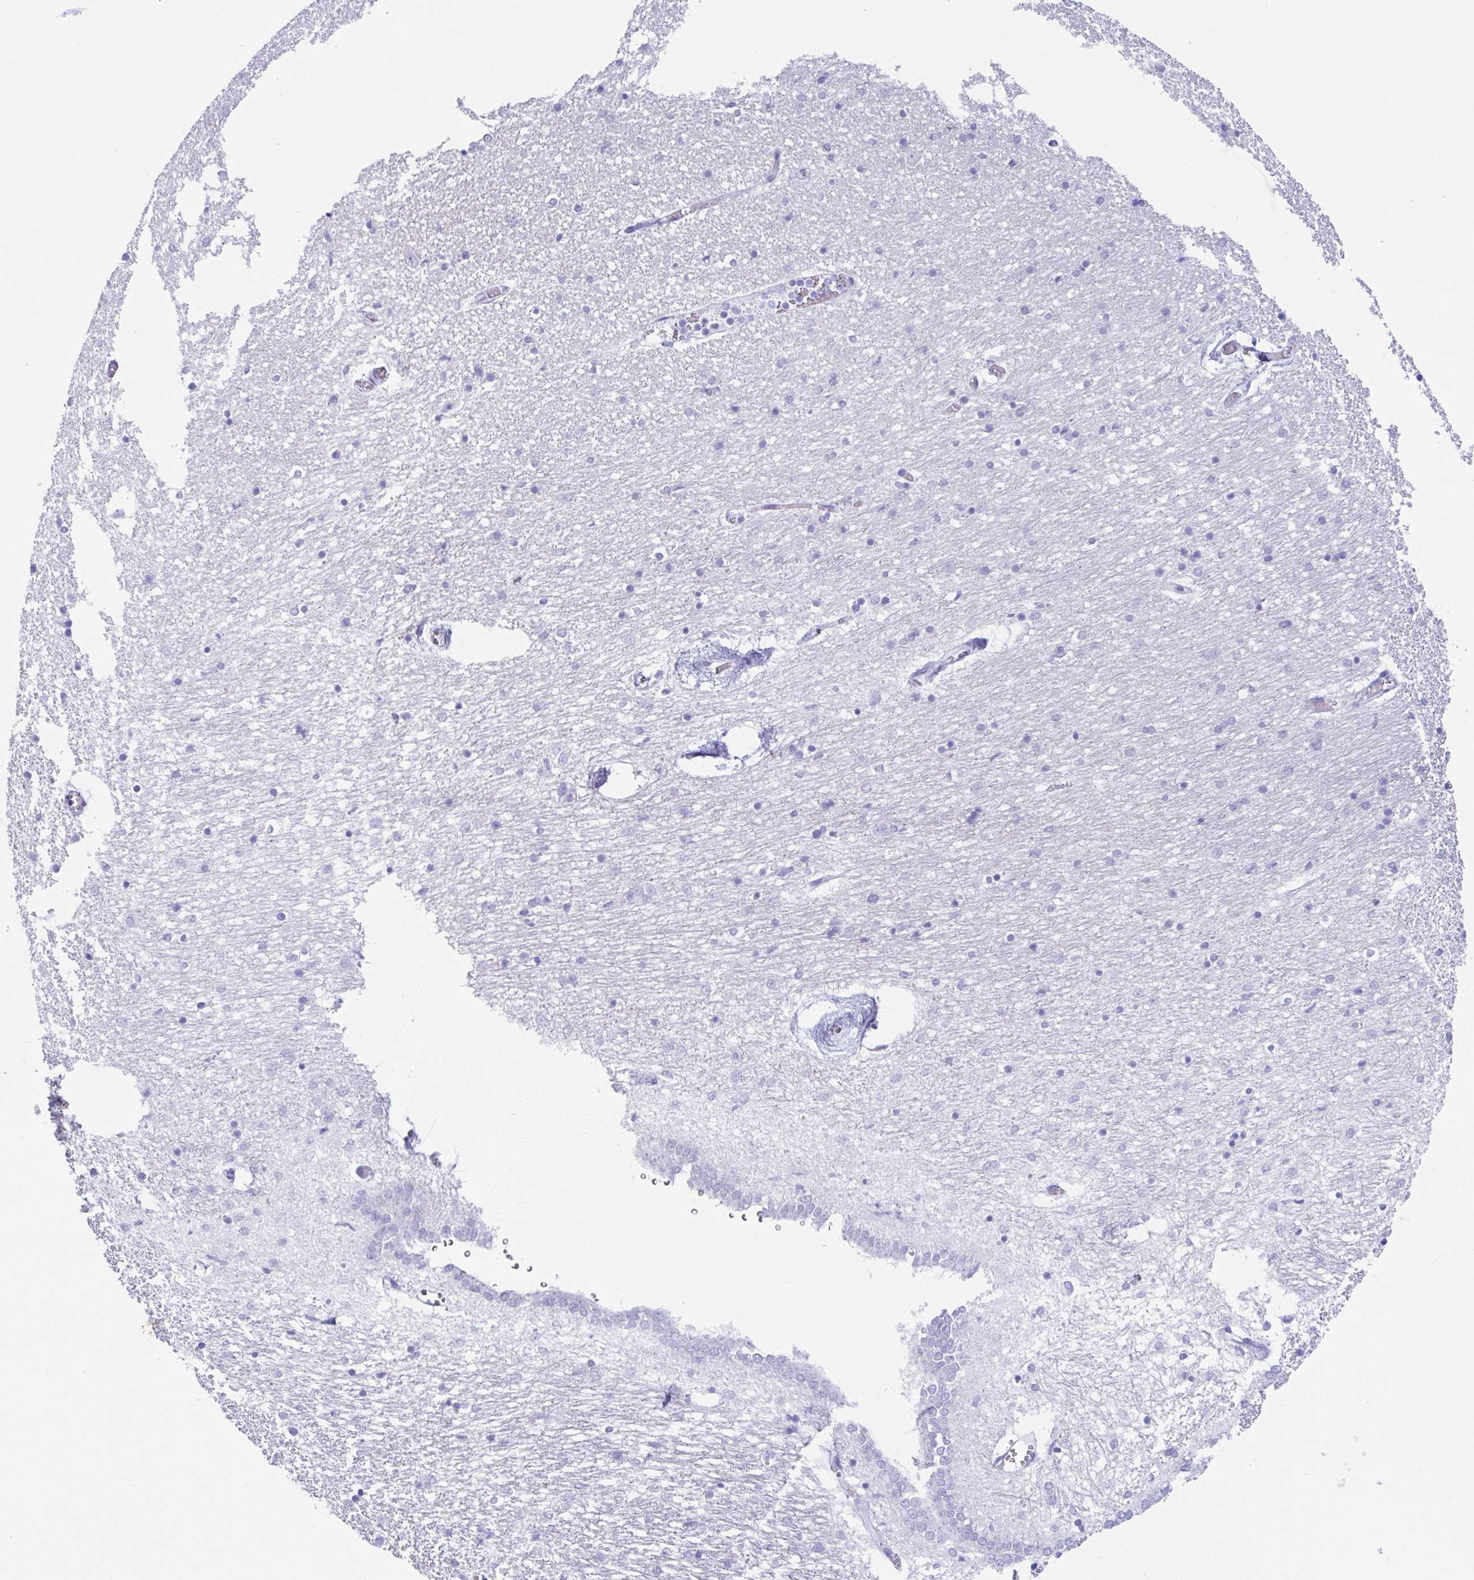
{"staining": {"intensity": "negative", "quantity": "none", "location": "none"}, "tissue": "caudate", "cell_type": "Glial cells", "image_type": "normal", "snomed": [{"axis": "morphology", "description": "Normal tissue, NOS"}, {"axis": "topography", "description": "Lateral ventricle wall"}, {"axis": "topography", "description": "Hippocampus"}], "caption": "Normal caudate was stained to show a protein in brown. There is no significant staining in glial cells.", "gene": "OR6N2", "patient": {"sex": "female", "age": 63}}